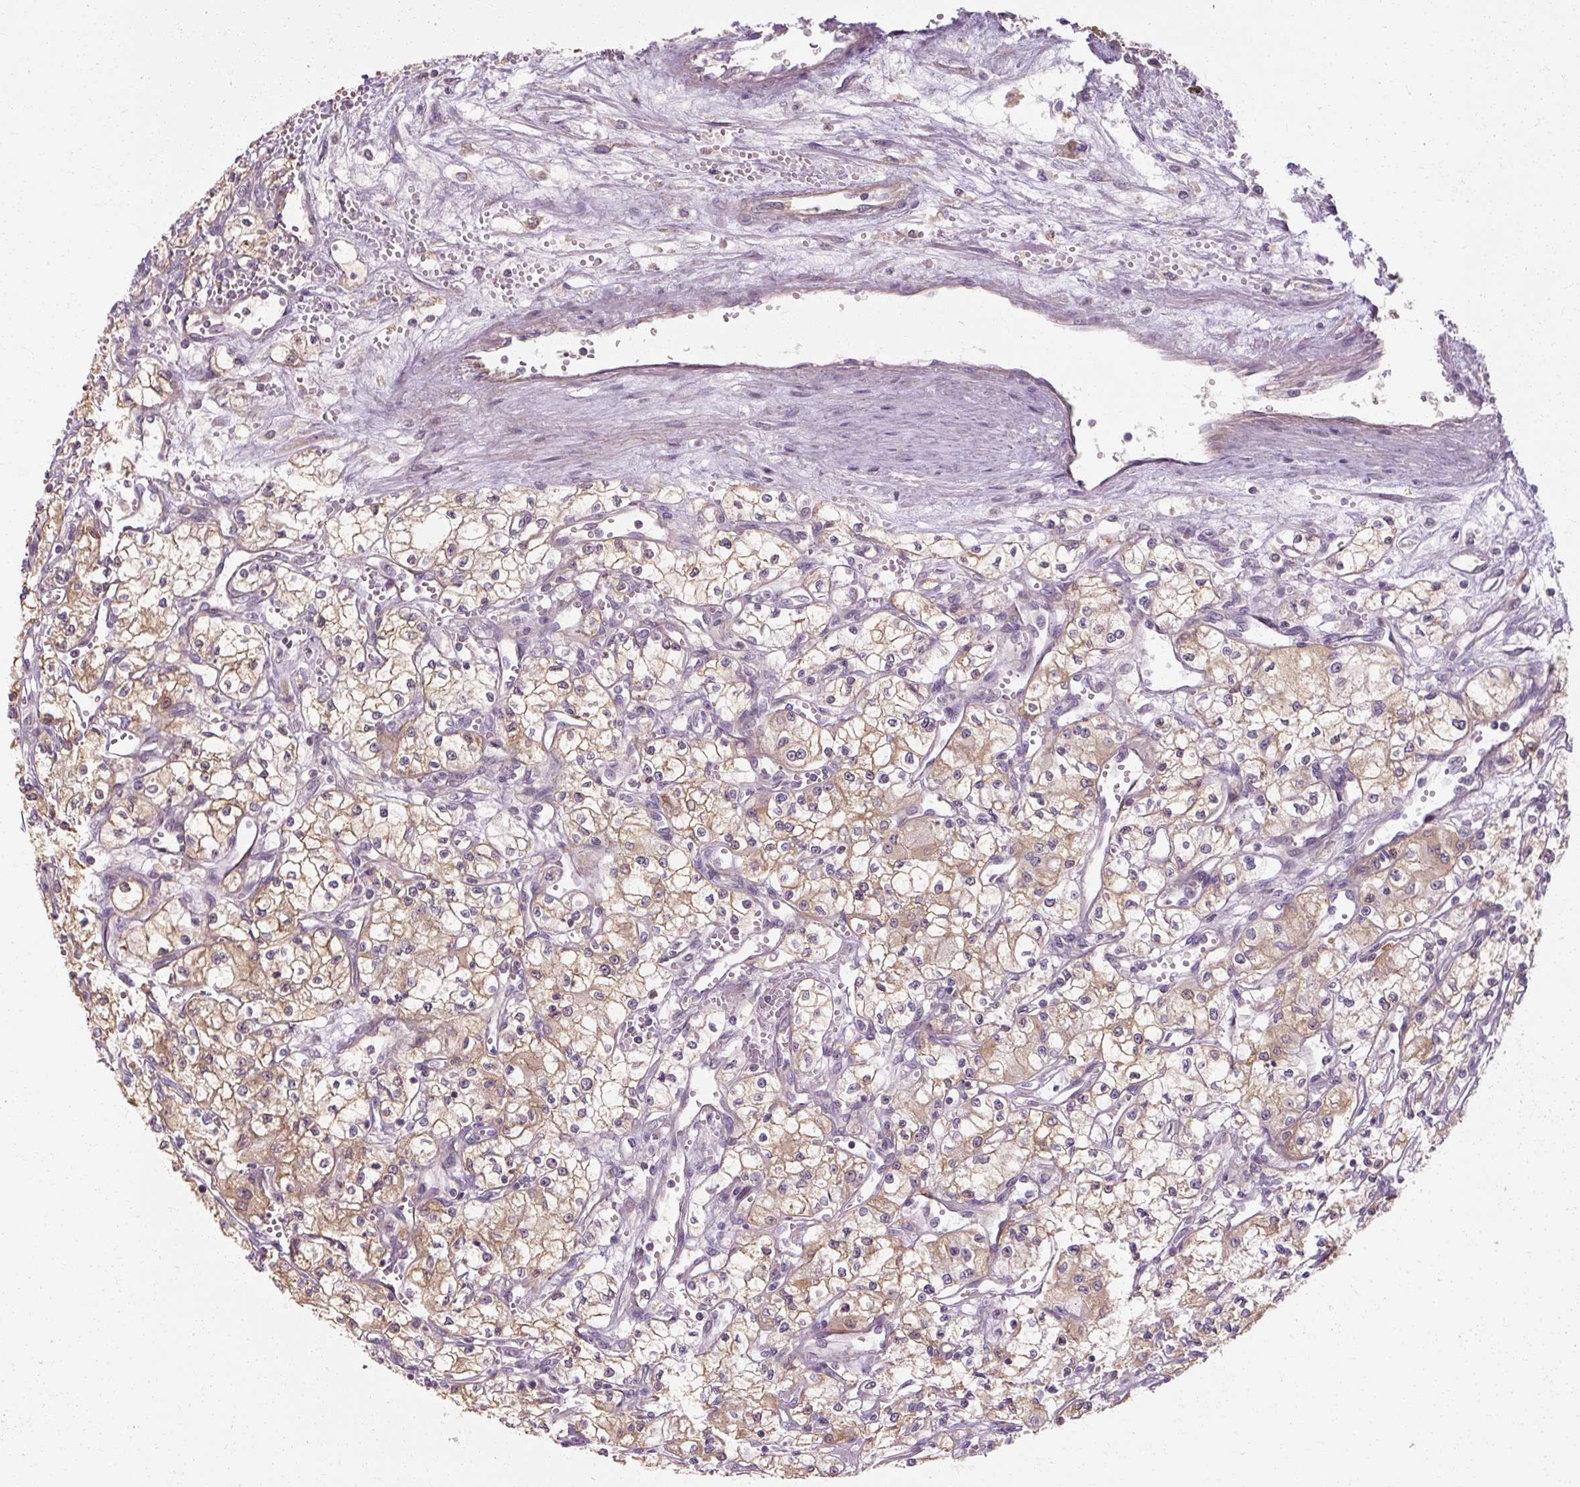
{"staining": {"intensity": "moderate", "quantity": "<25%", "location": "cytoplasmic/membranous"}, "tissue": "renal cancer", "cell_type": "Tumor cells", "image_type": "cancer", "snomed": [{"axis": "morphology", "description": "Adenocarcinoma, NOS"}, {"axis": "topography", "description": "Kidney"}], "caption": "The photomicrograph demonstrates immunohistochemical staining of renal adenocarcinoma. There is moderate cytoplasmic/membranous staining is present in about <25% of tumor cells. (DAB IHC with brightfield microscopy, high magnification).", "gene": "RB1CC1", "patient": {"sex": "male", "age": 59}}